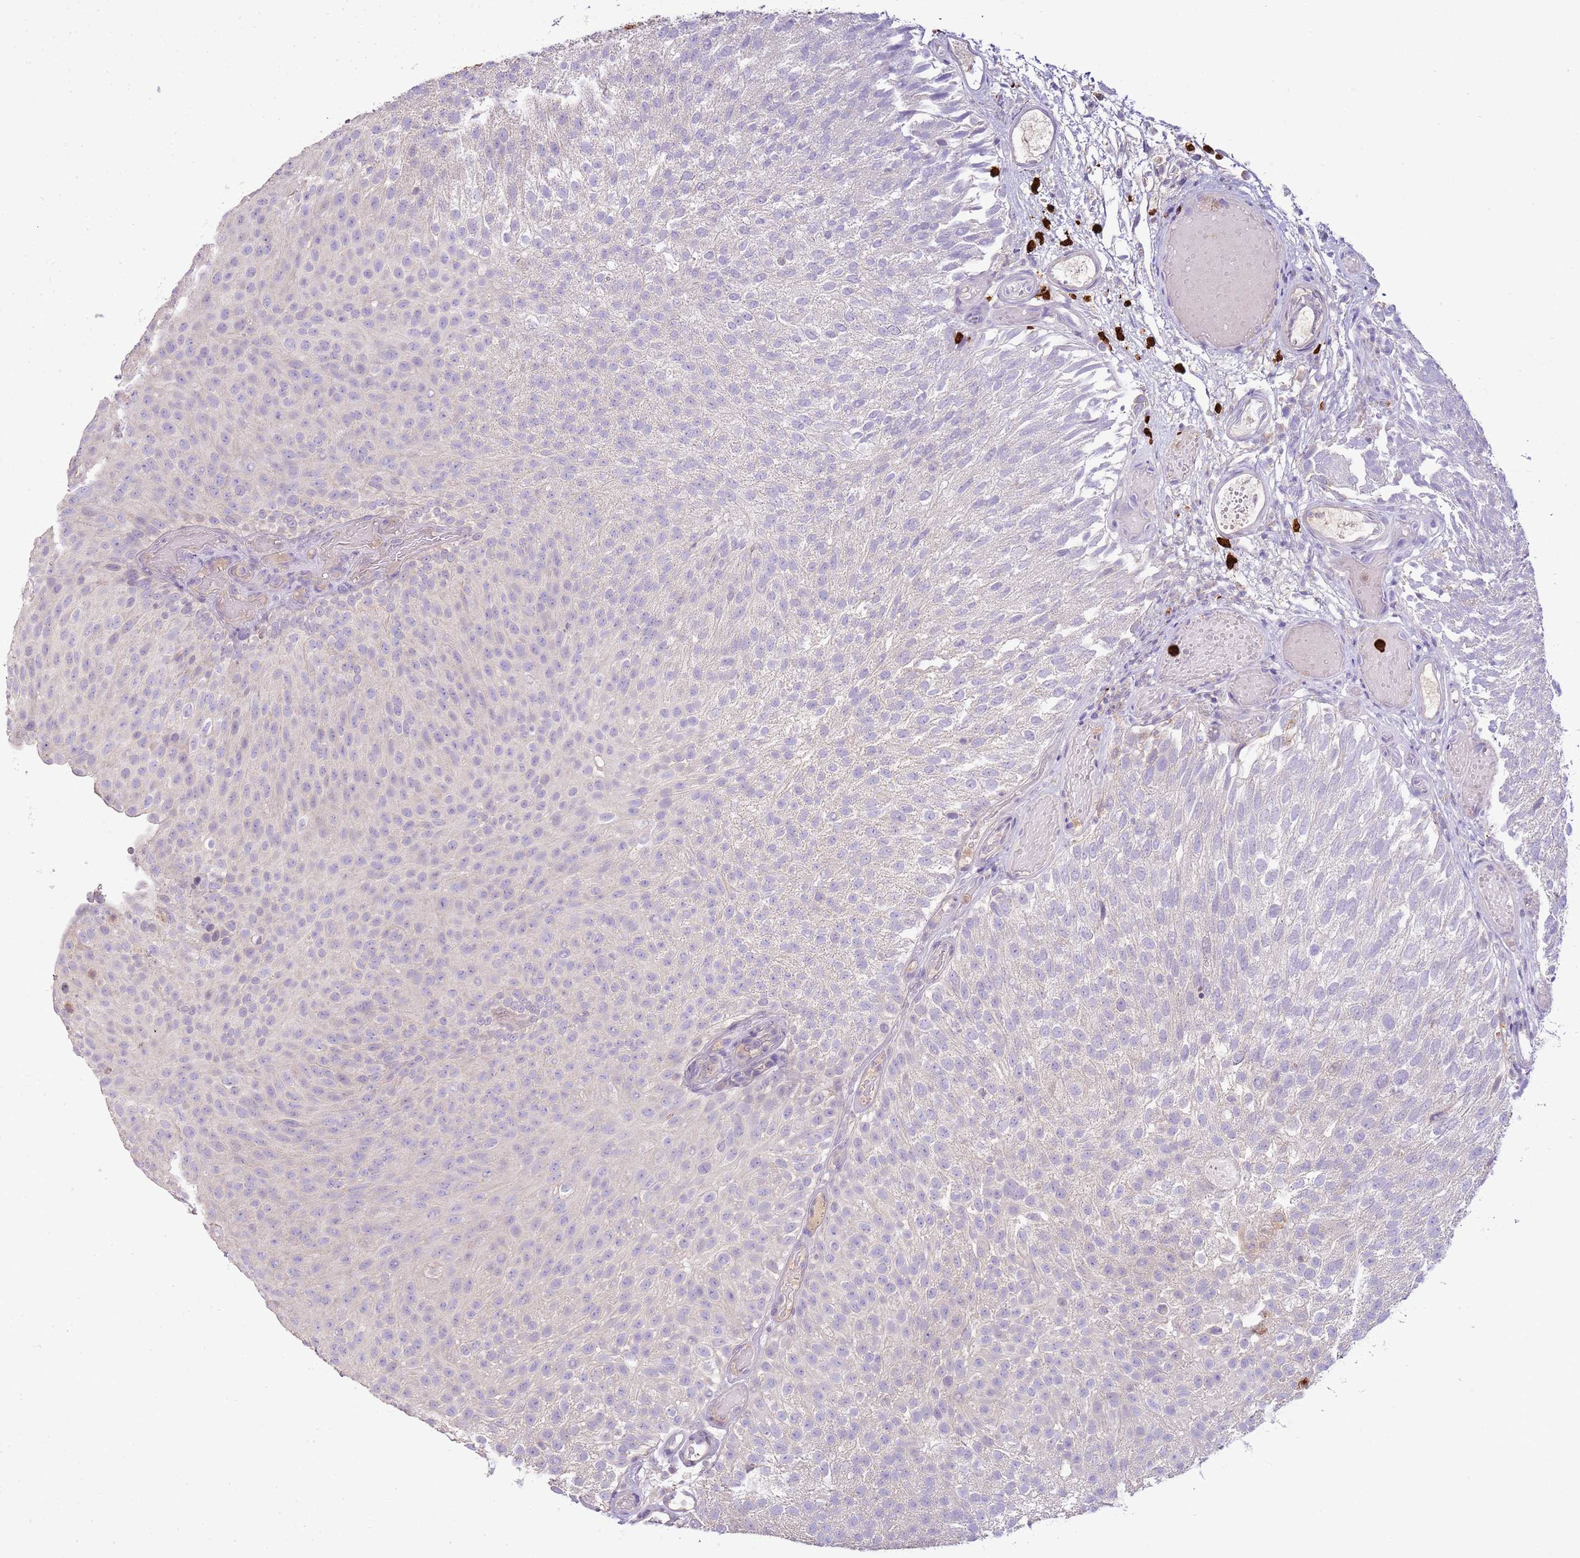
{"staining": {"intensity": "negative", "quantity": "none", "location": "none"}, "tissue": "urothelial cancer", "cell_type": "Tumor cells", "image_type": "cancer", "snomed": [{"axis": "morphology", "description": "Urothelial carcinoma, Low grade"}, {"axis": "topography", "description": "Urinary bladder"}], "caption": "Human urothelial carcinoma (low-grade) stained for a protein using immunohistochemistry (IHC) displays no expression in tumor cells.", "gene": "IL2RG", "patient": {"sex": "male", "age": 78}}